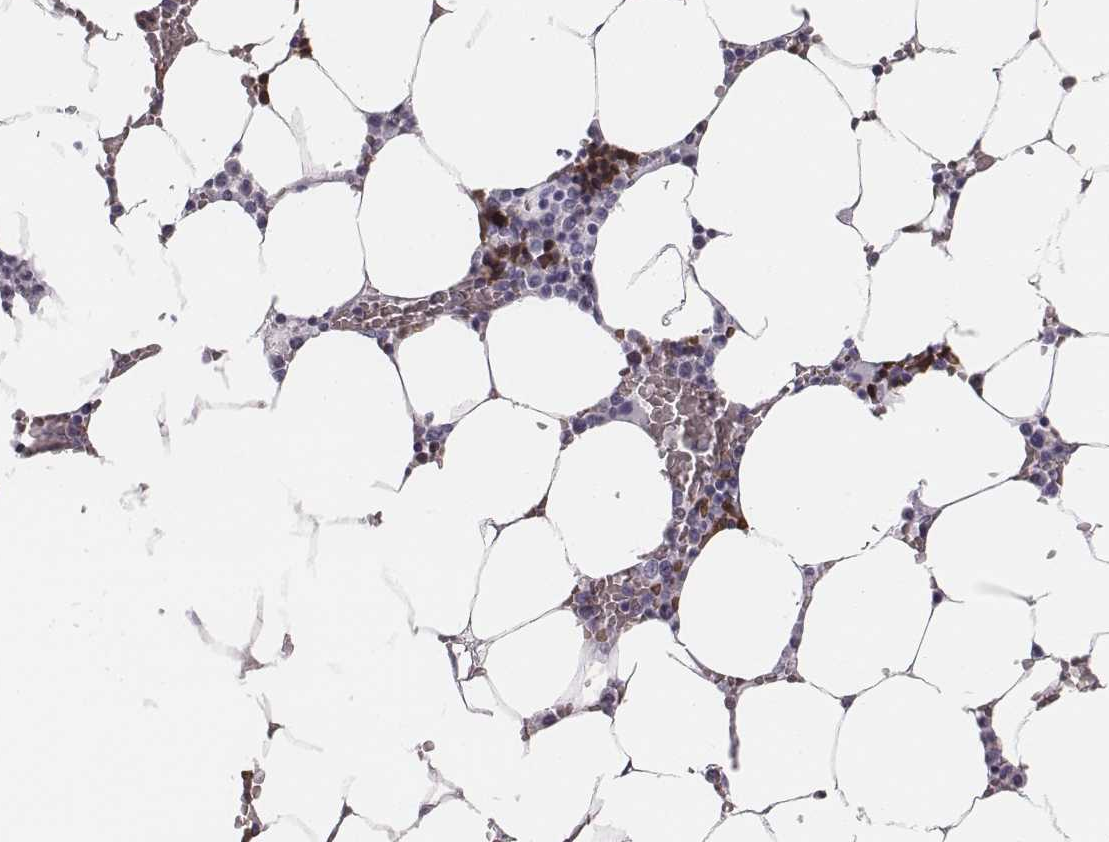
{"staining": {"intensity": "strong", "quantity": "<25%", "location": "cytoplasmic/membranous"}, "tissue": "bone marrow", "cell_type": "Hematopoietic cells", "image_type": "normal", "snomed": [{"axis": "morphology", "description": "Normal tissue, NOS"}, {"axis": "topography", "description": "Bone marrow"}], "caption": "Unremarkable bone marrow reveals strong cytoplasmic/membranous expression in about <25% of hematopoietic cells (Brightfield microscopy of DAB IHC at high magnification)..", "gene": "HBZ", "patient": {"sex": "female", "age": 52}}